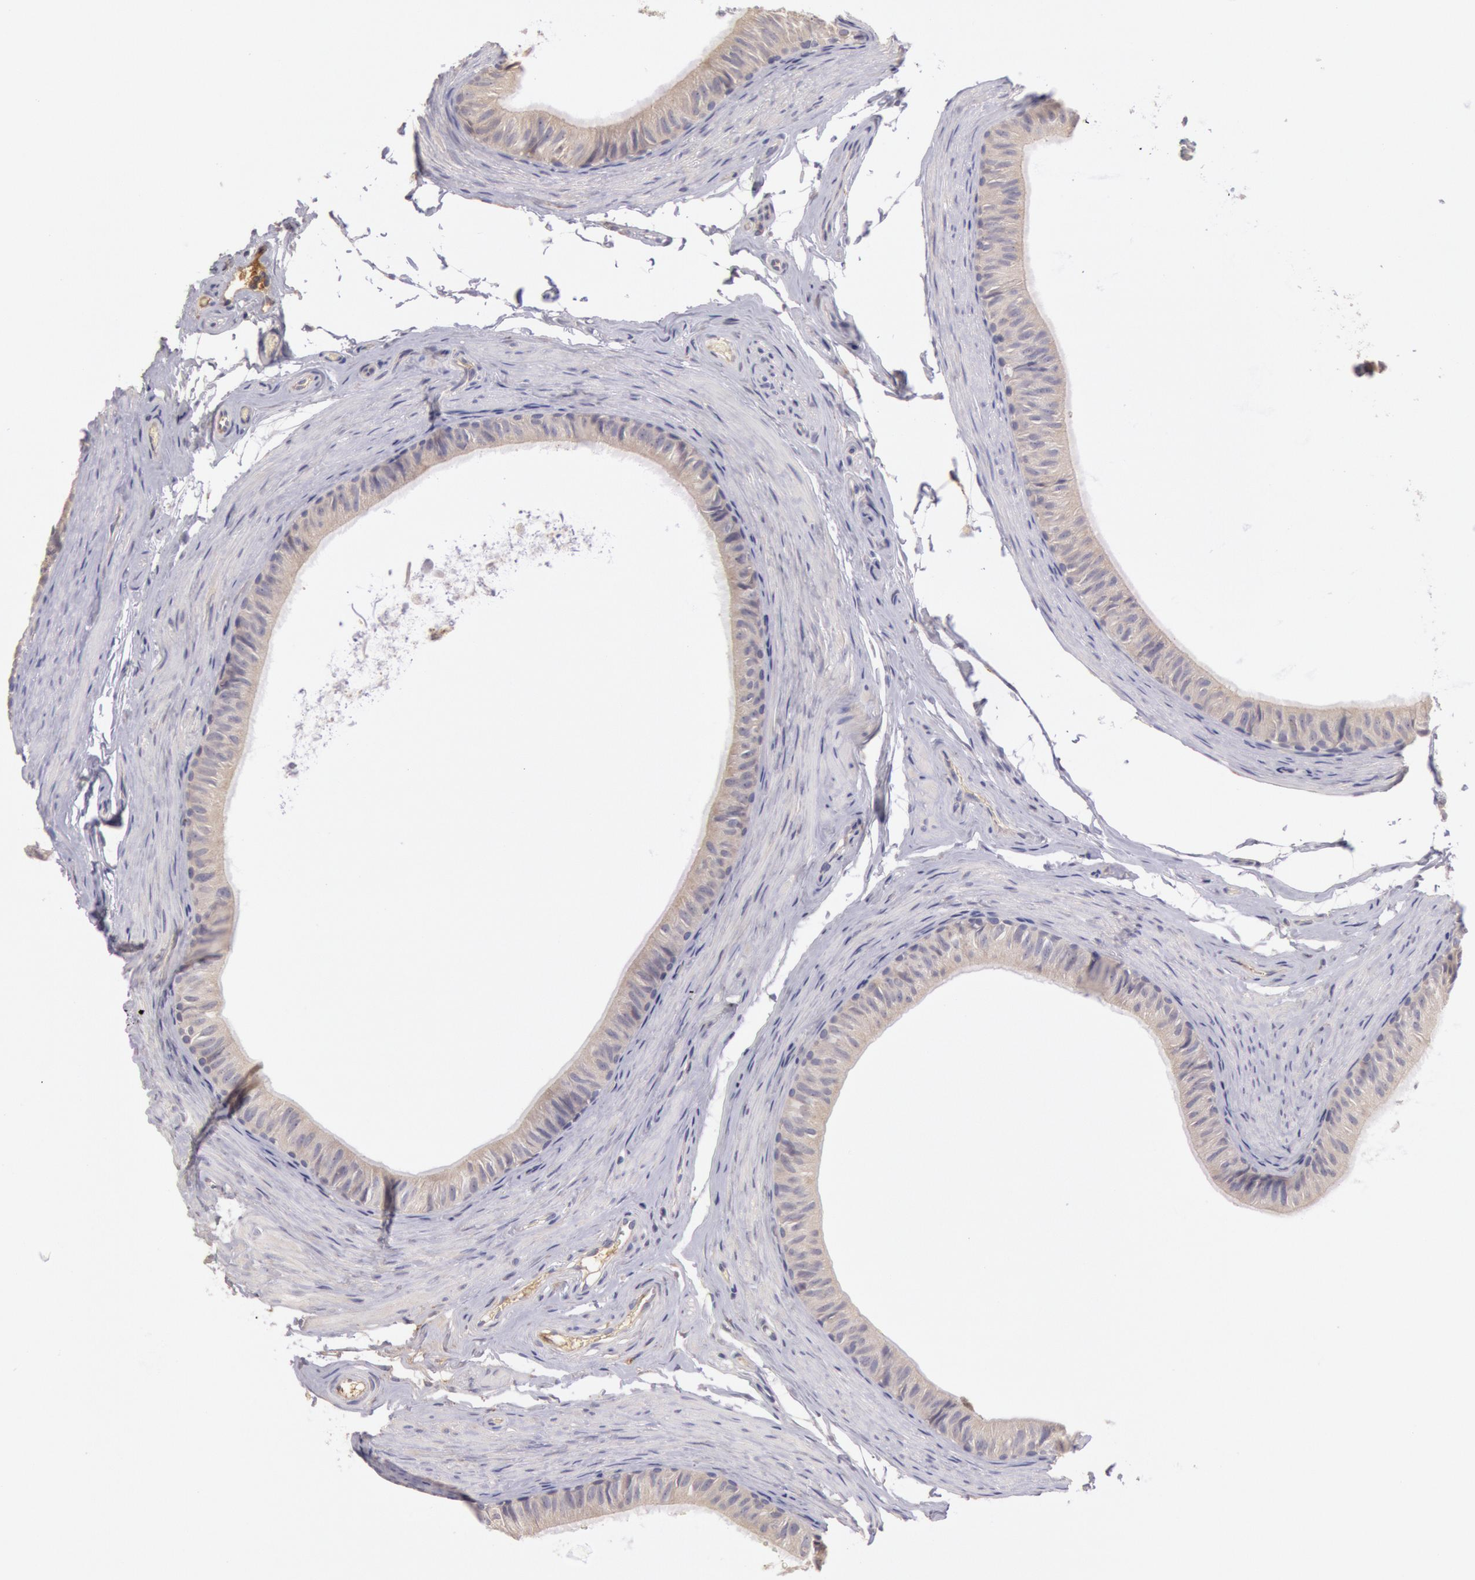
{"staining": {"intensity": "negative", "quantity": "none", "location": "none"}, "tissue": "epididymis", "cell_type": "Glandular cells", "image_type": "normal", "snomed": [{"axis": "morphology", "description": "Normal tissue, NOS"}, {"axis": "topography", "description": "Testis"}, {"axis": "topography", "description": "Epididymis"}], "caption": "Micrograph shows no protein expression in glandular cells of normal epididymis. (Stains: DAB immunohistochemistry (IHC) with hematoxylin counter stain, Microscopy: brightfield microscopy at high magnification).", "gene": "C1R", "patient": {"sex": "male", "age": 36}}